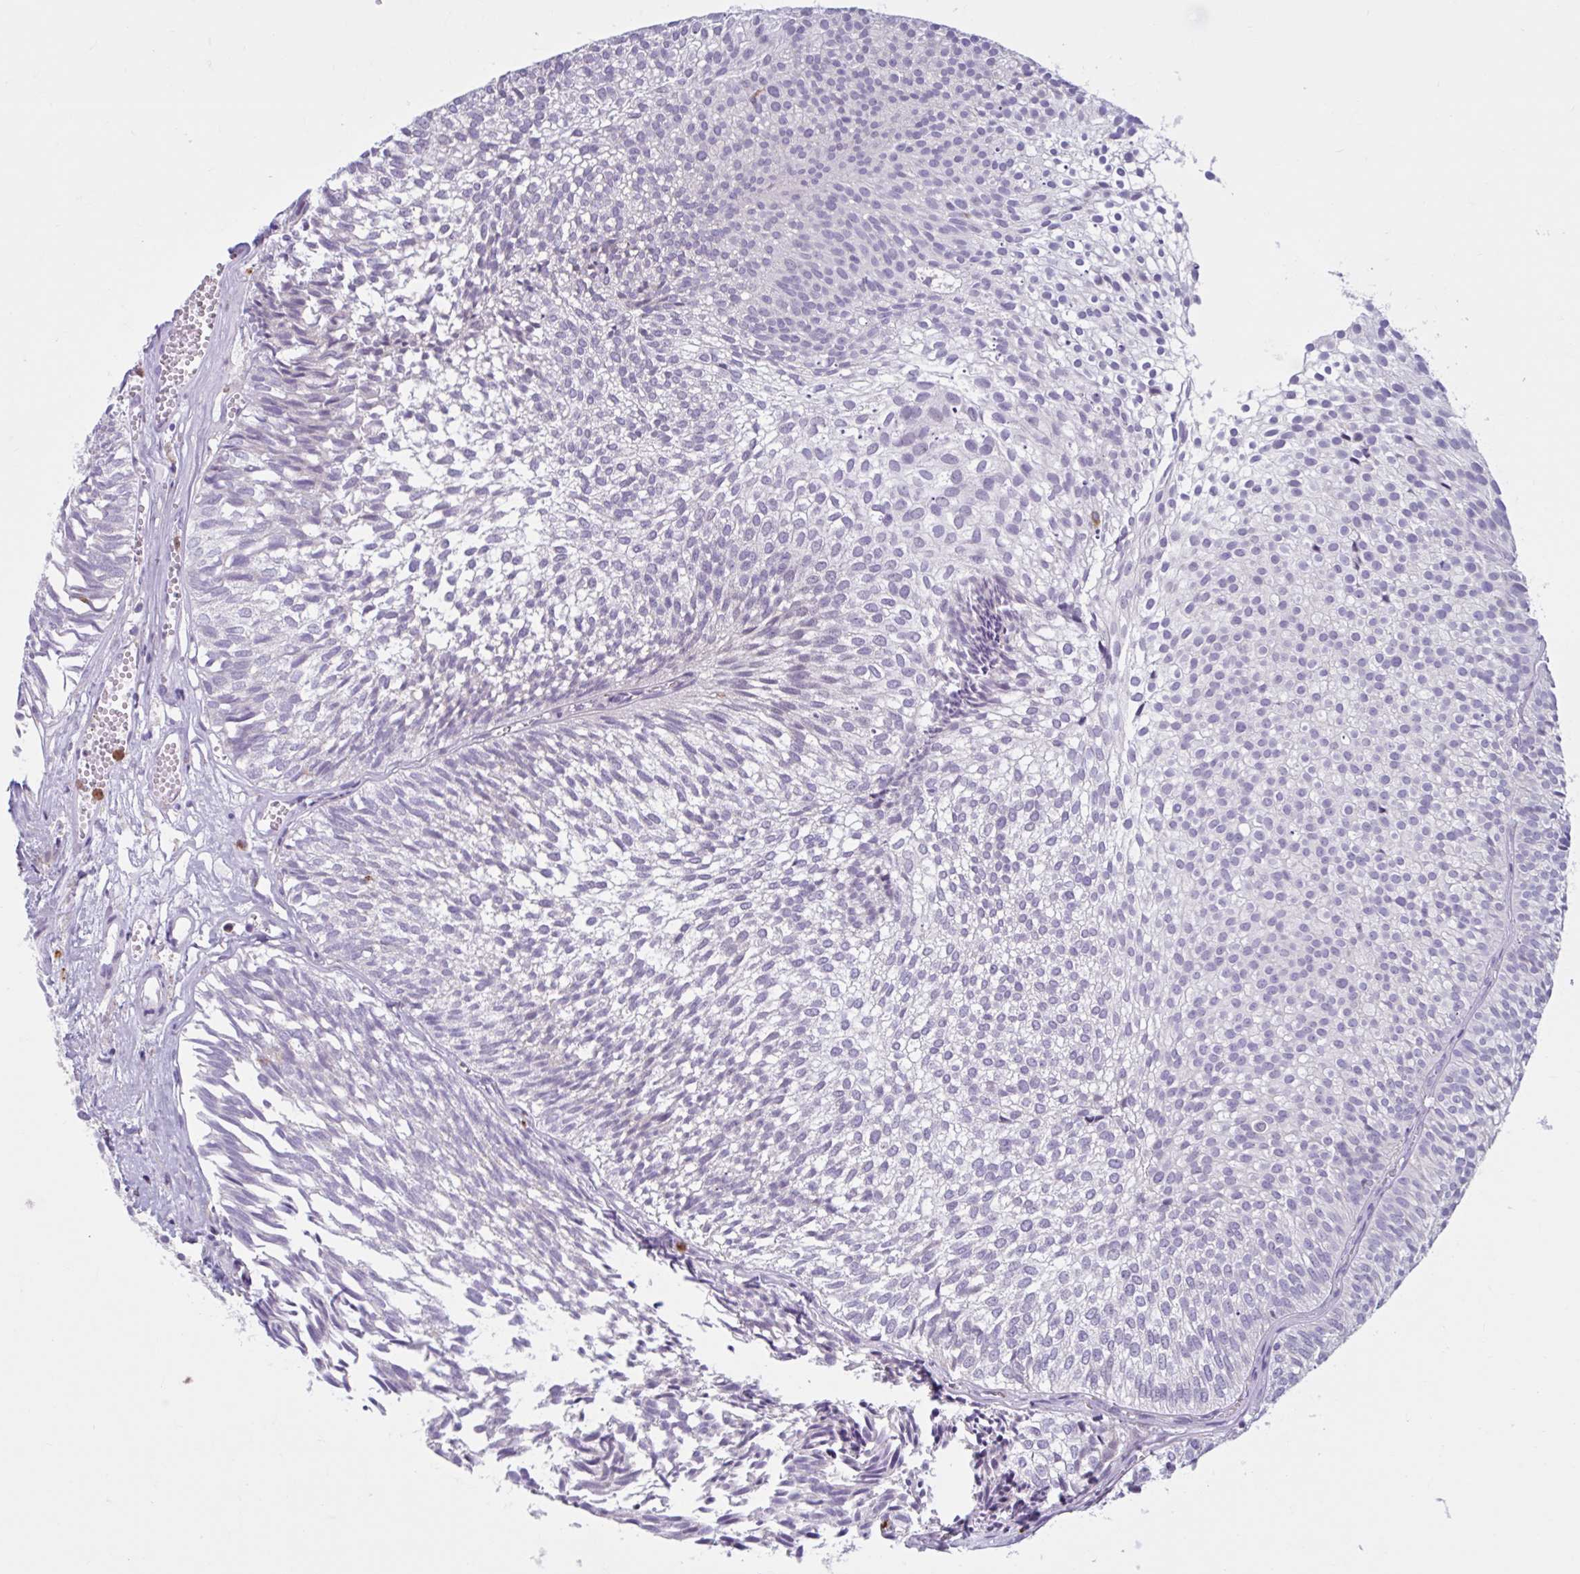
{"staining": {"intensity": "negative", "quantity": "none", "location": "none"}, "tissue": "urothelial cancer", "cell_type": "Tumor cells", "image_type": "cancer", "snomed": [{"axis": "morphology", "description": "Urothelial carcinoma, Low grade"}, {"axis": "topography", "description": "Urinary bladder"}], "caption": "Tumor cells are negative for brown protein staining in urothelial carcinoma (low-grade).", "gene": "CEP120", "patient": {"sex": "male", "age": 91}}